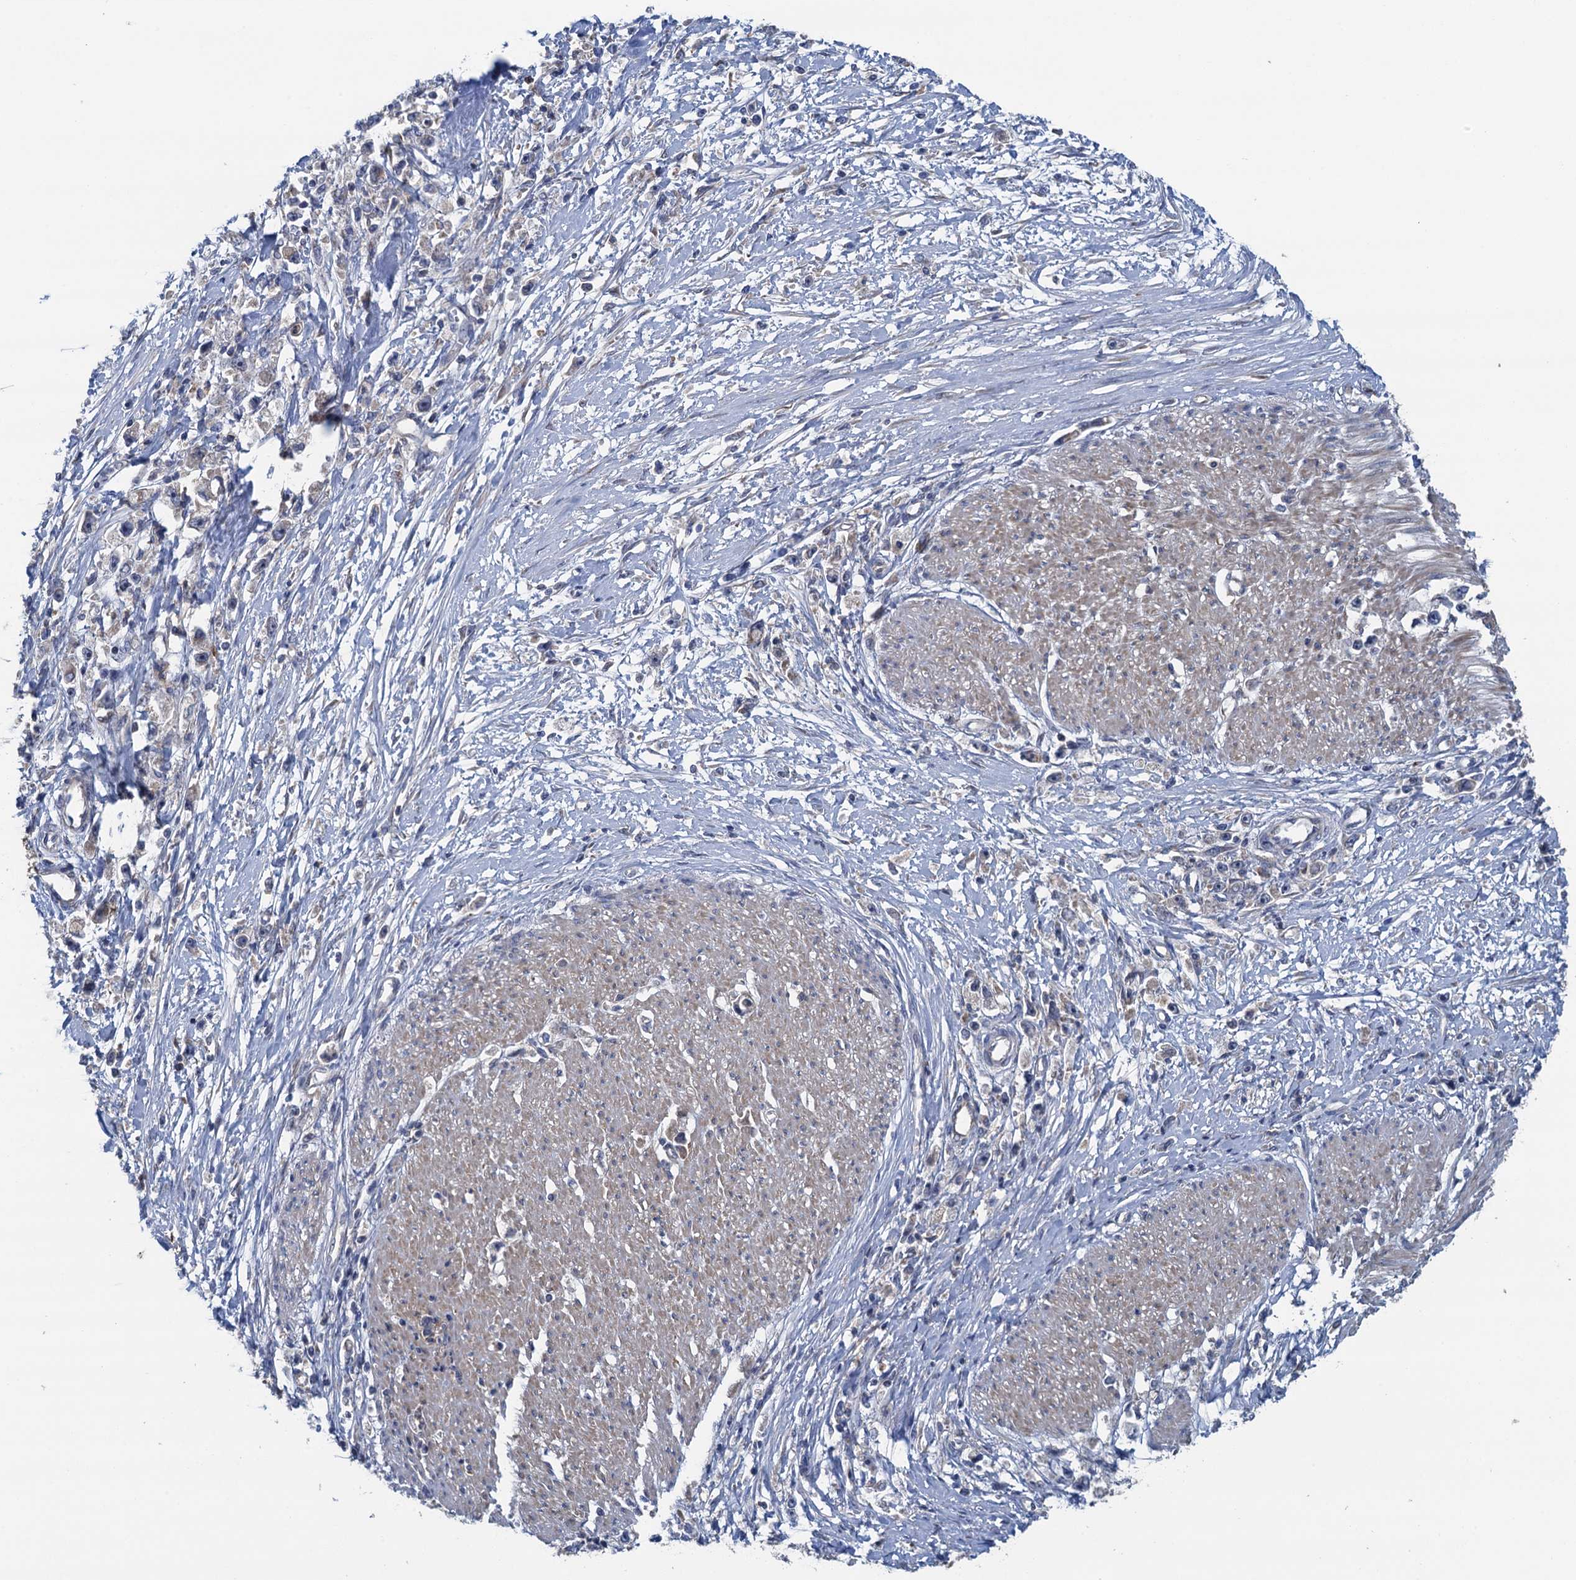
{"staining": {"intensity": "negative", "quantity": "none", "location": "none"}, "tissue": "stomach cancer", "cell_type": "Tumor cells", "image_type": "cancer", "snomed": [{"axis": "morphology", "description": "Adenocarcinoma, NOS"}, {"axis": "topography", "description": "Stomach"}], "caption": "Protein analysis of stomach cancer shows no significant expression in tumor cells. (Stains: DAB (3,3'-diaminobenzidine) immunohistochemistry with hematoxylin counter stain, Microscopy: brightfield microscopy at high magnification).", "gene": "CNTN5", "patient": {"sex": "female", "age": 59}}